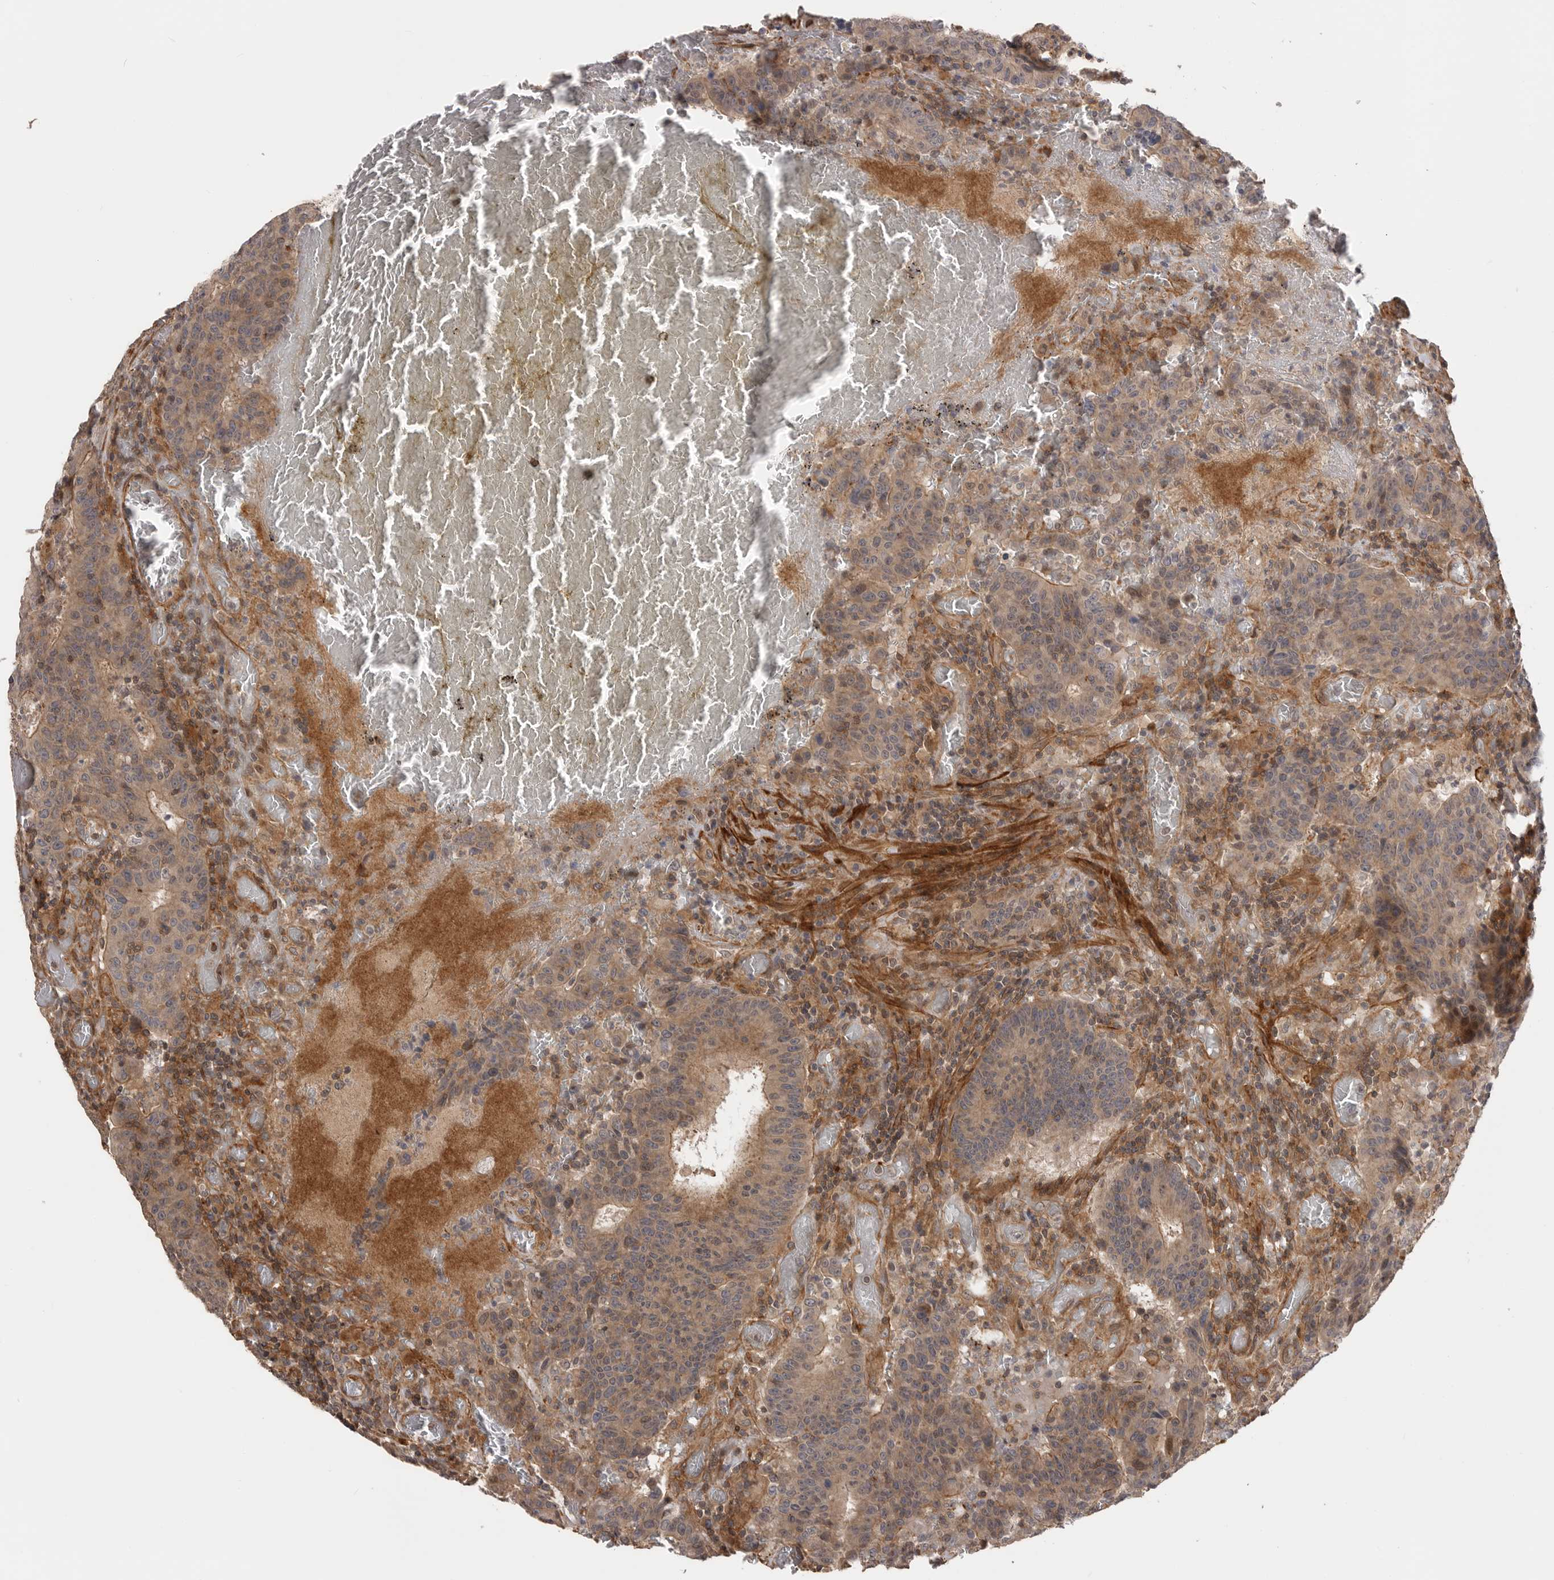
{"staining": {"intensity": "weak", "quantity": ">75%", "location": "cytoplasmic/membranous"}, "tissue": "colorectal cancer", "cell_type": "Tumor cells", "image_type": "cancer", "snomed": [{"axis": "morphology", "description": "Adenocarcinoma, NOS"}, {"axis": "topography", "description": "Colon"}], "caption": "There is low levels of weak cytoplasmic/membranous staining in tumor cells of adenocarcinoma (colorectal), as demonstrated by immunohistochemical staining (brown color).", "gene": "TRIM56", "patient": {"sex": "female", "age": 75}}